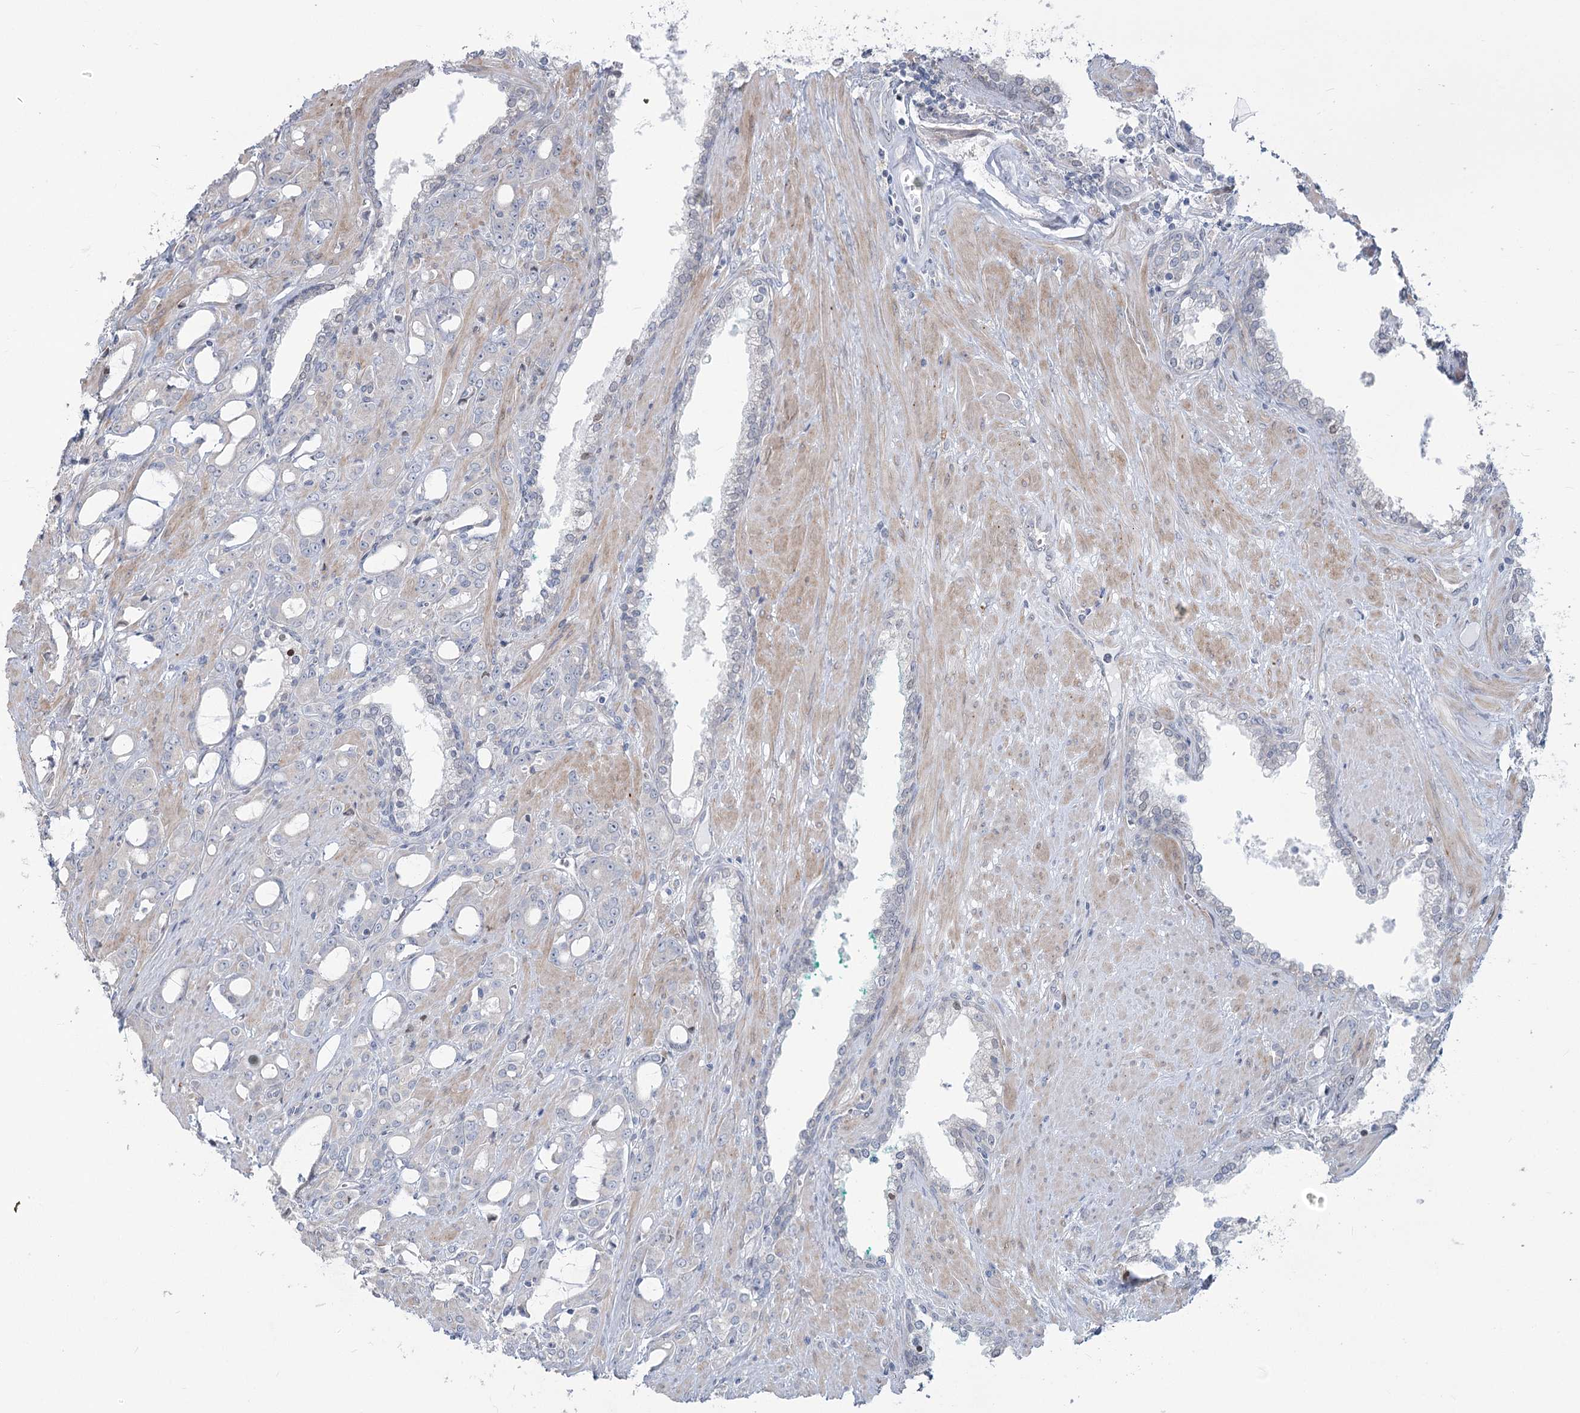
{"staining": {"intensity": "negative", "quantity": "none", "location": "none"}, "tissue": "prostate cancer", "cell_type": "Tumor cells", "image_type": "cancer", "snomed": [{"axis": "morphology", "description": "Adenocarcinoma, High grade"}, {"axis": "topography", "description": "Prostate"}], "caption": "Immunohistochemistry (IHC) image of neoplastic tissue: human prostate cancer stained with DAB (3,3'-diaminobenzidine) reveals no significant protein positivity in tumor cells.", "gene": "ABITRAM", "patient": {"sex": "male", "age": 72}}